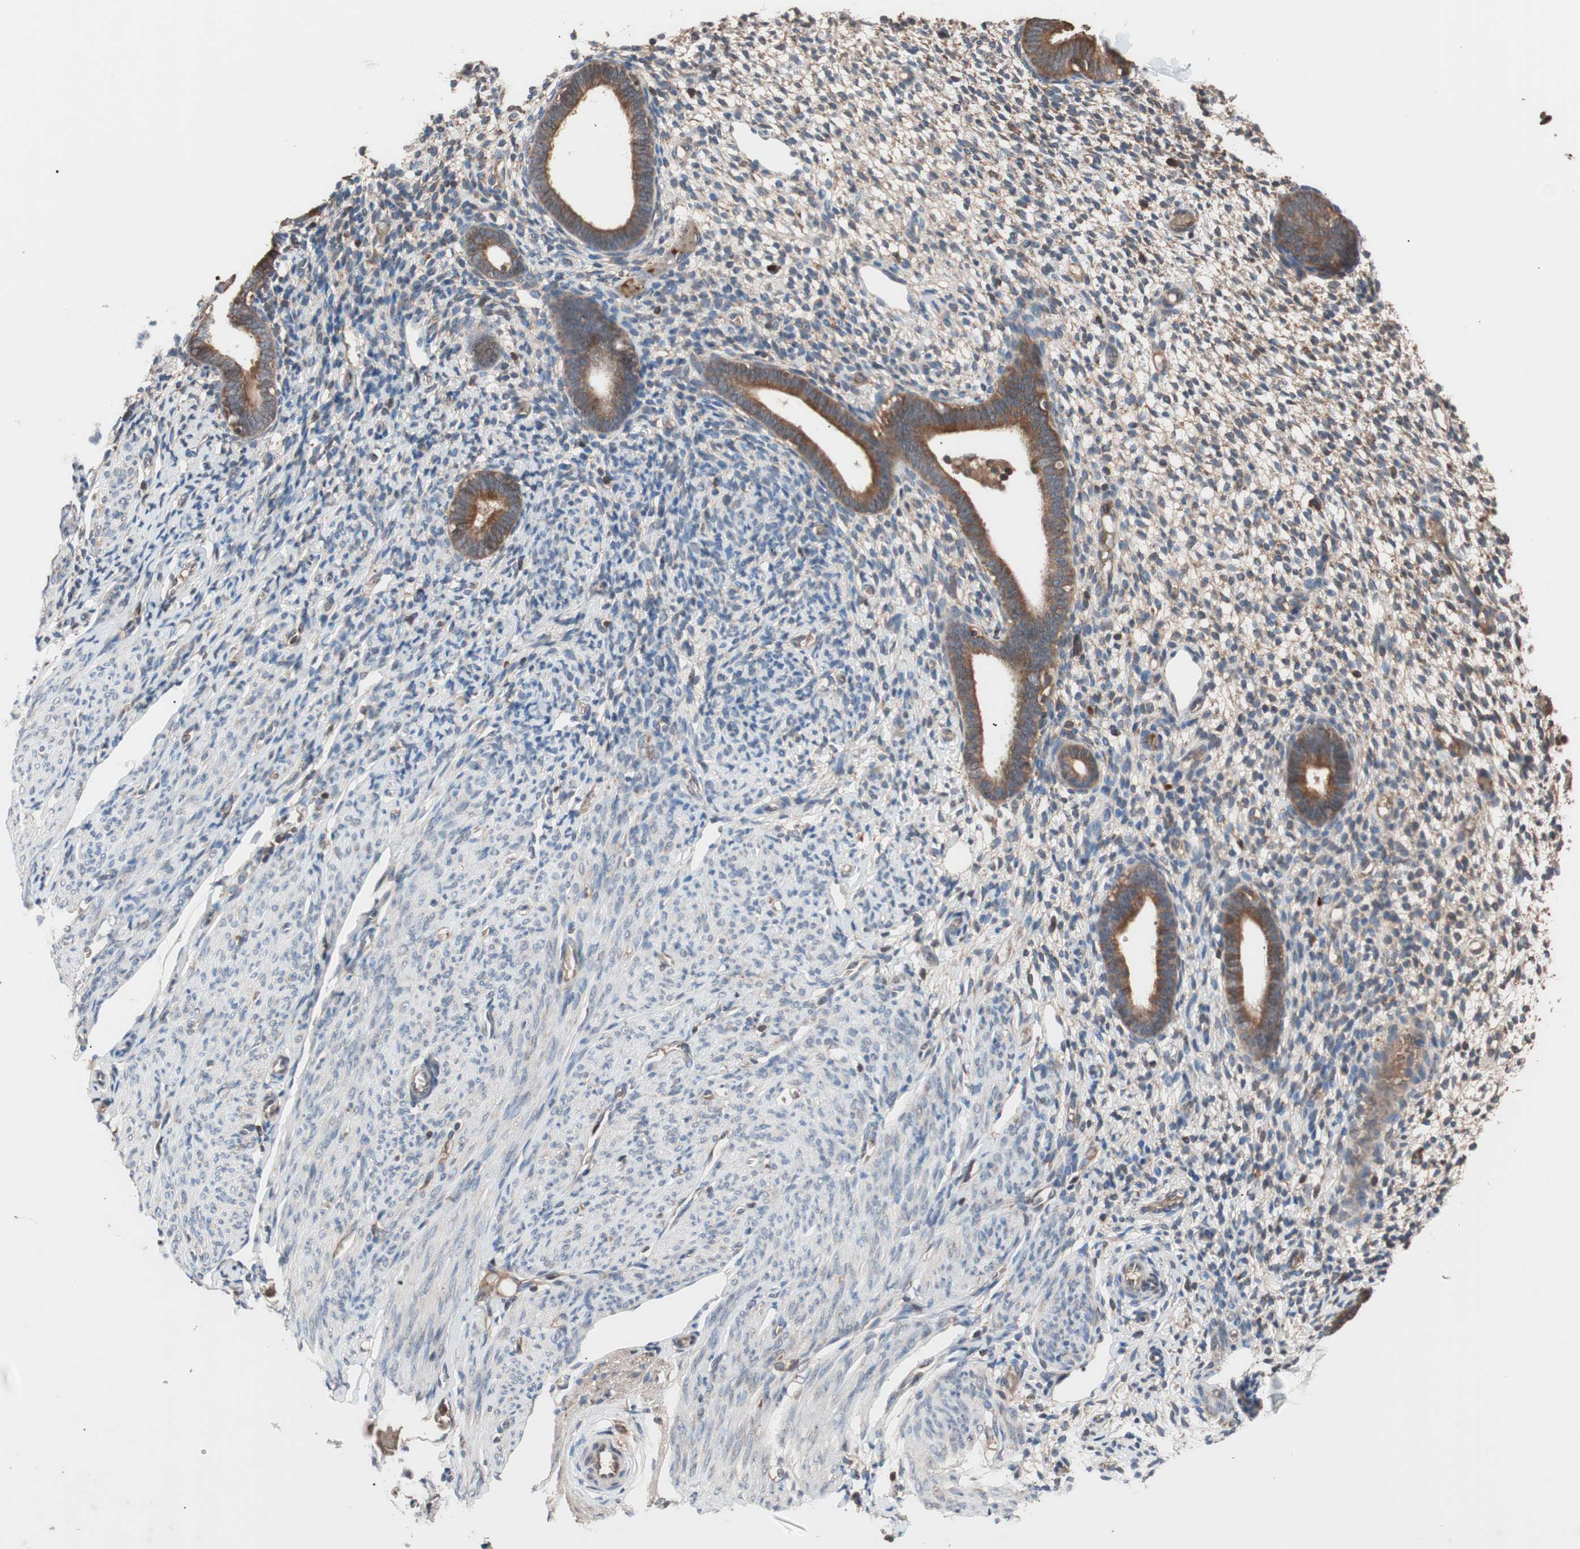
{"staining": {"intensity": "moderate", "quantity": "25%-75%", "location": "cytoplasmic/membranous"}, "tissue": "endometrium", "cell_type": "Cells in endometrial stroma", "image_type": "normal", "snomed": [{"axis": "morphology", "description": "Normal tissue, NOS"}, {"axis": "topography", "description": "Endometrium"}], "caption": "Protein expression analysis of normal endometrium reveals moderate cytoplasmic/membranous expression in approximately 25%-75% of cells in endometrial stroma. (brown staining indicates protein expression, while blue staining denotes nuclei).", "gene": "GLYCTK", "patient": {"sex": "female", "age": 61}}